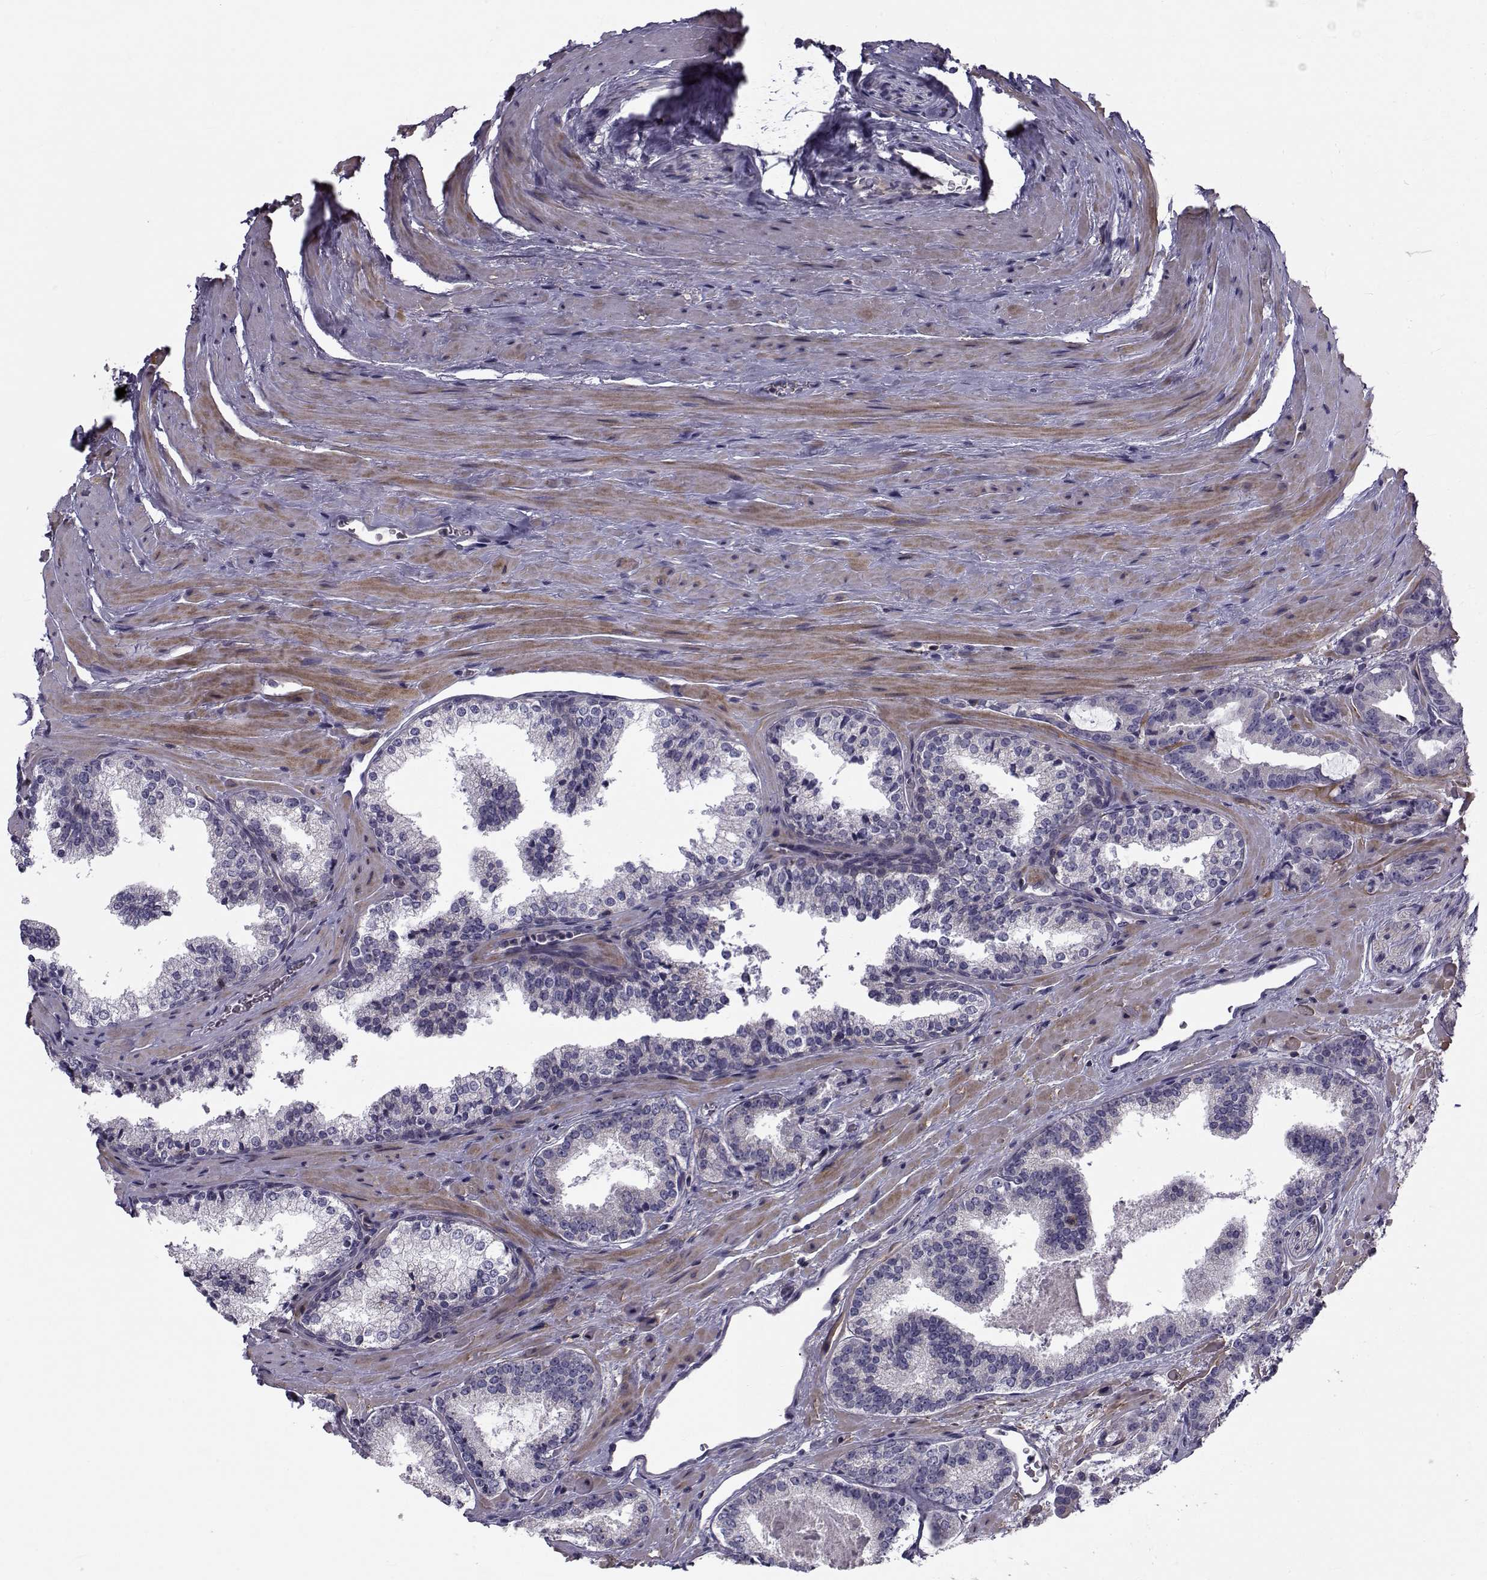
{"staining": {"intensity": "negative", "quantity": "none", "location": "none"}, "tissue": "prostate cancer", "cell_type": "Tumor cells", "image_type": "cancer", "snomed": [{"axis": "morphology", "description": "Adenocarcinoma, NOS"}, {"axis": "morphology", "description": "Adenocarcinoma, High grade"}, {"axis": "topography", "description": "Prostate"}], "caption": "An image of prostate high-grade adenocarcinoma stained for a protein displays no brown staining in tumor cells.", "gene": "LRRC27", "patient": {"sex": "male", "age": 62}}